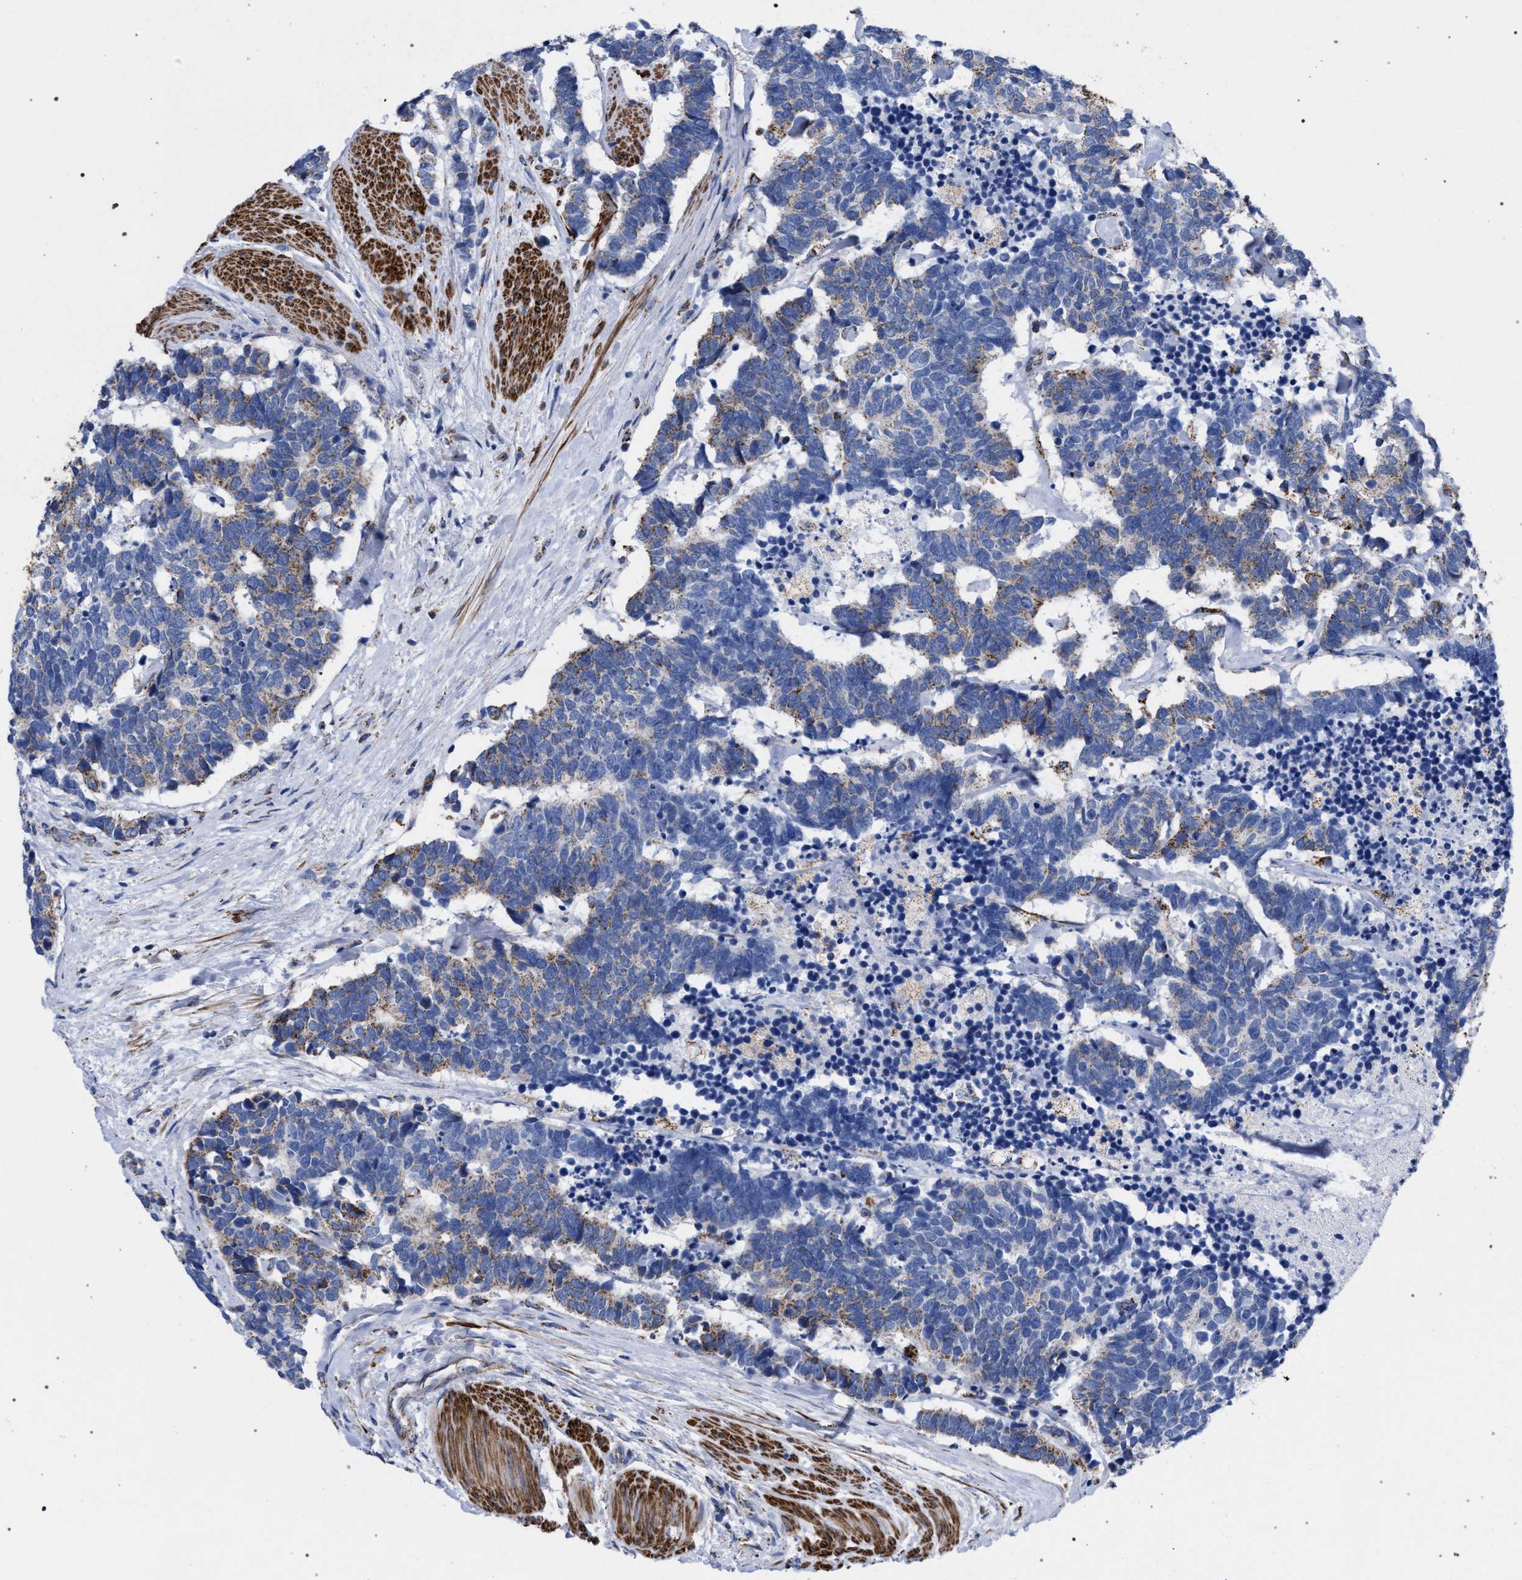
{"staining": {"intensity": "weak", "quantity": "25%-75%", "location": "cytoplasmic/membranous"}, "tissue": "carcinoid", "cell_type": "Tumor cells", "image_type": "cancer", "snomed": [{"axis": "morphology", "description": "Carcinoma, NOS"}, {"axis": "morphology", "description": "Carcinoid, malignant, NOS"}, {"axis": "topography", "description": "Urinary bladder"}], "caption": "Protein analysis of carcinoid tissue exhibits weak cytoplasmic/membranous expression in approximately 25%-75% of tumor cells.", "gene": "ACADS", "patient": {"sex": "male", "age": 57}}